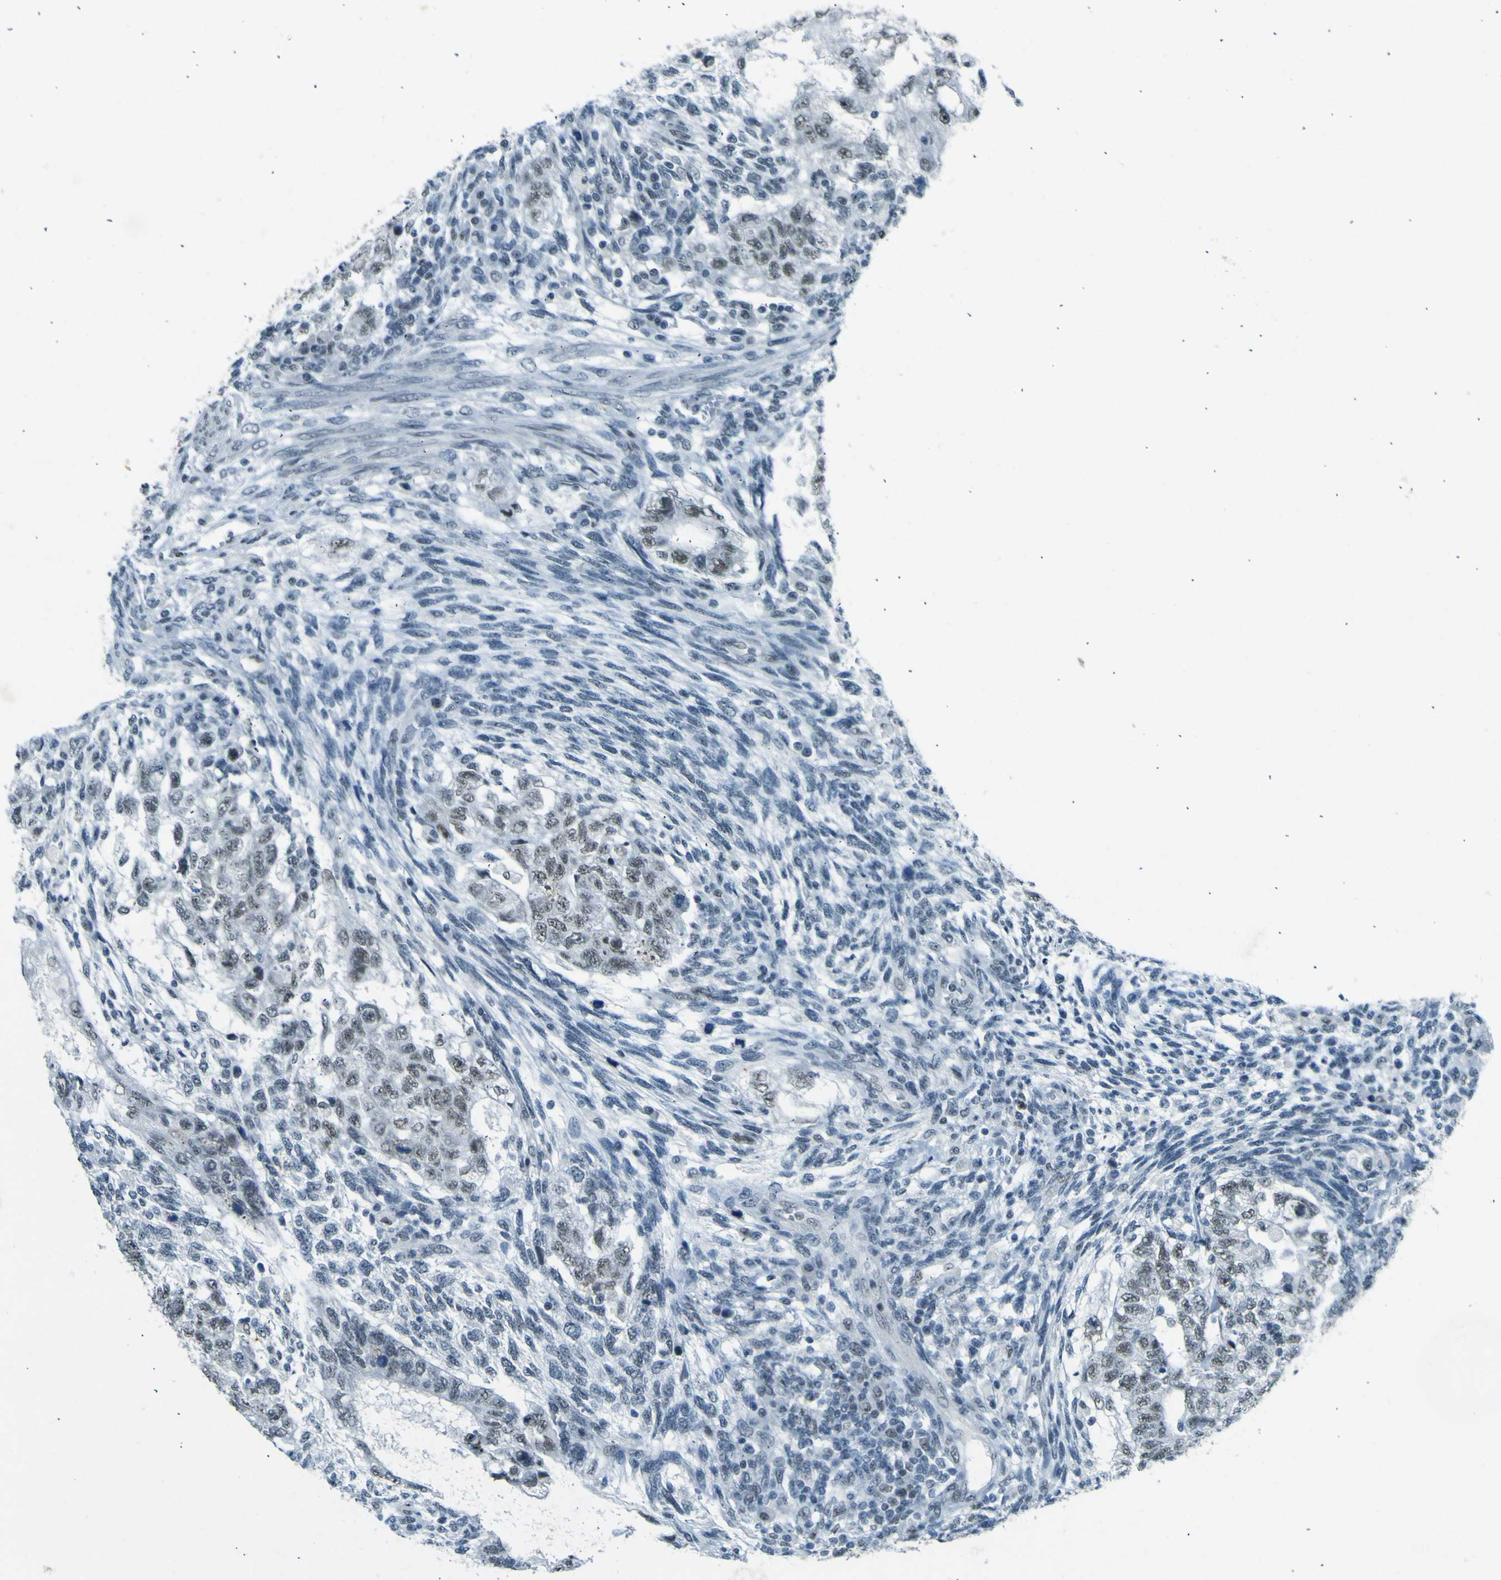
{"staining": {"intensity": "weak", "quantity": "<25%", "location": "nuclear"}, "tissue": "testis cancer", "cell_type": "Tumor cells", "image_type": "cancer", "snomed": [{"axis": "morphology", "description": "Normal tissue, NOS"}, {"axis": "morphology", "description": "Carcinoma, Embryonal, NOS"}, {"axis": "topography", "description": "Testis"}], "caption": "Tumor cells show no significant positivity in testis cancer (embryonal carcinoma).", "gene": "CEBPG", "patient": {"sex": "male", "age": 36}}